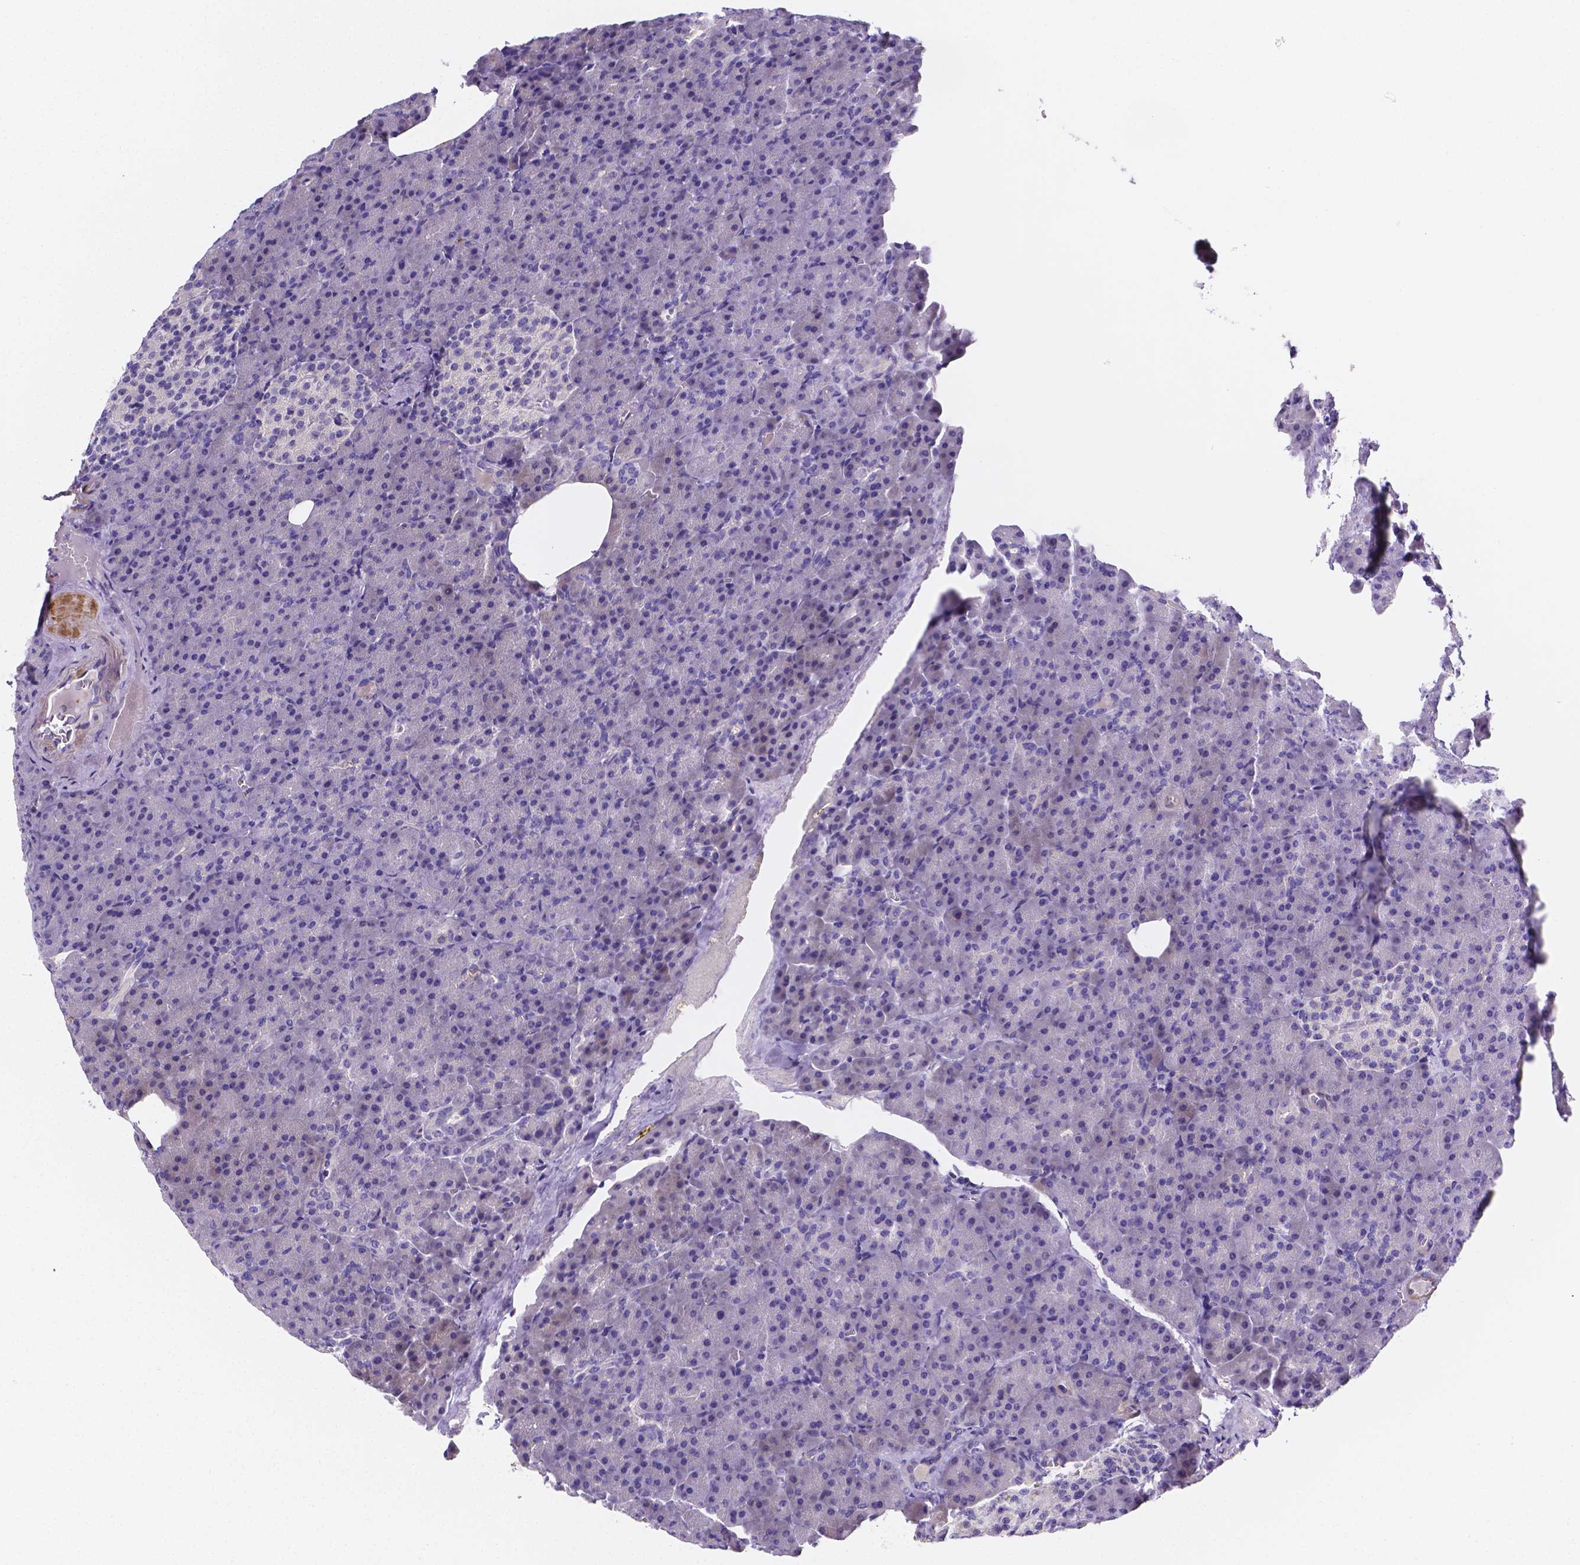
{"staining": {"intensity": "negative", "quantity": "none", "location": "none"}, "tissue": "pancreas", "cell_type": "Exocrine glandular cells", "image_type": "normal", "snomed": [{"axis": "morphology", "description": "Normal tissue, NOS"}, {"axis": "topography", "description": "Pancreas"}], "caption": "IHC of benign human pancreas exhibits no positivity in exocrine glandular cells.", "gene": "NRGN", "patient": {"sex": "female", "age": 74}}